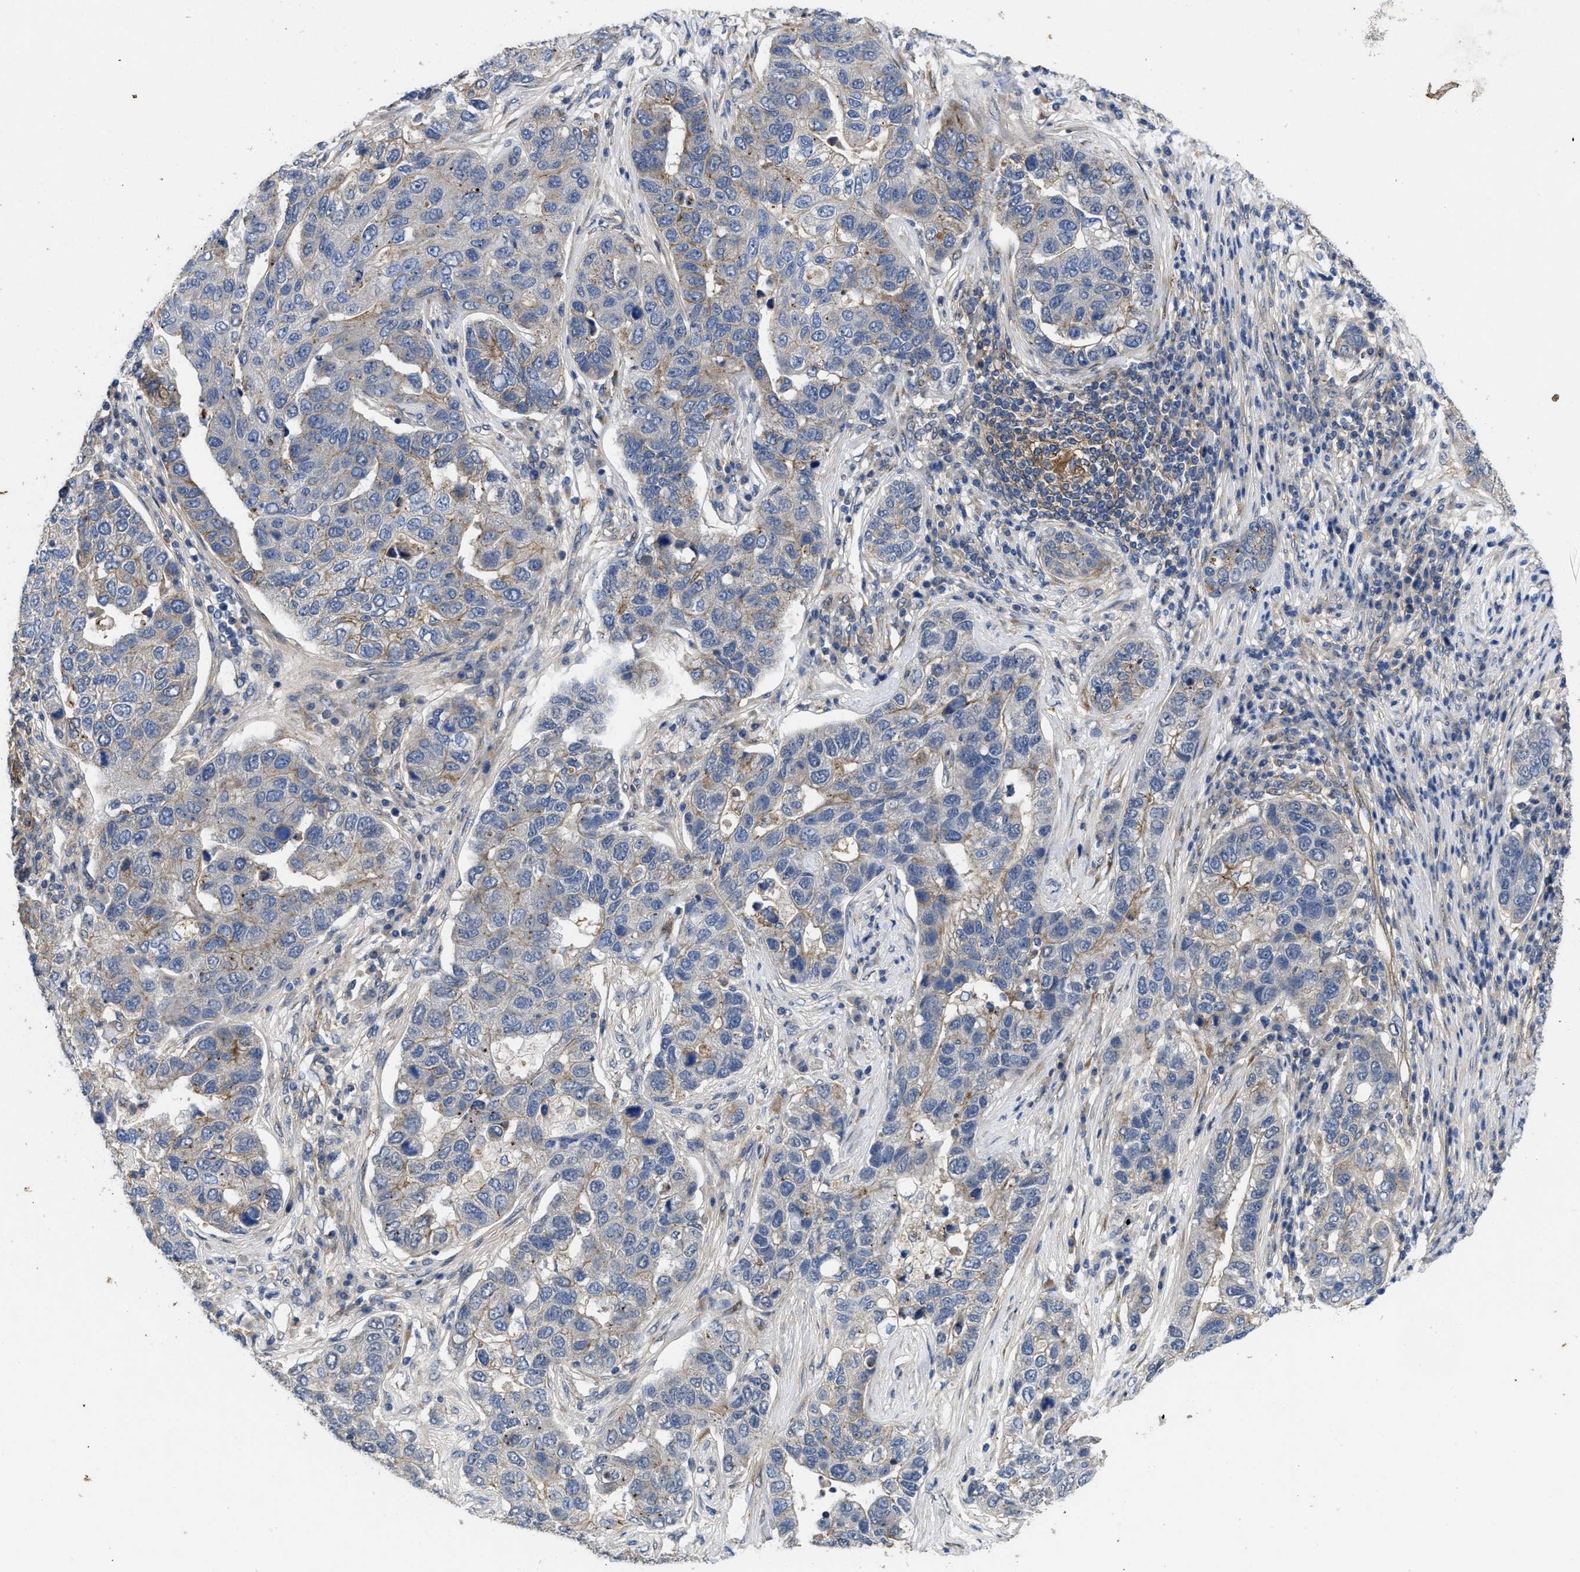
{"staining": {"intensity": "weak", "quantity": "<25%", "location": "cytoplasmic/membranous"}, "tissue": "pancreatic cancer", "cell_type": "Tumor cells", "image_type": "cancer", "snomed": [{"axis": "morphology", "description": "Adenocarcinoma, NOS"}, {"axis": "topography", "description": "Pancreas"}], "caption": "This is an immunohistochemistry (IHC) image of human adenocarcinoma (pancreatic). There is no positivity in tumor cells.", "gene": "PKD2", "patient": {"sex": "female", "age": 61}}